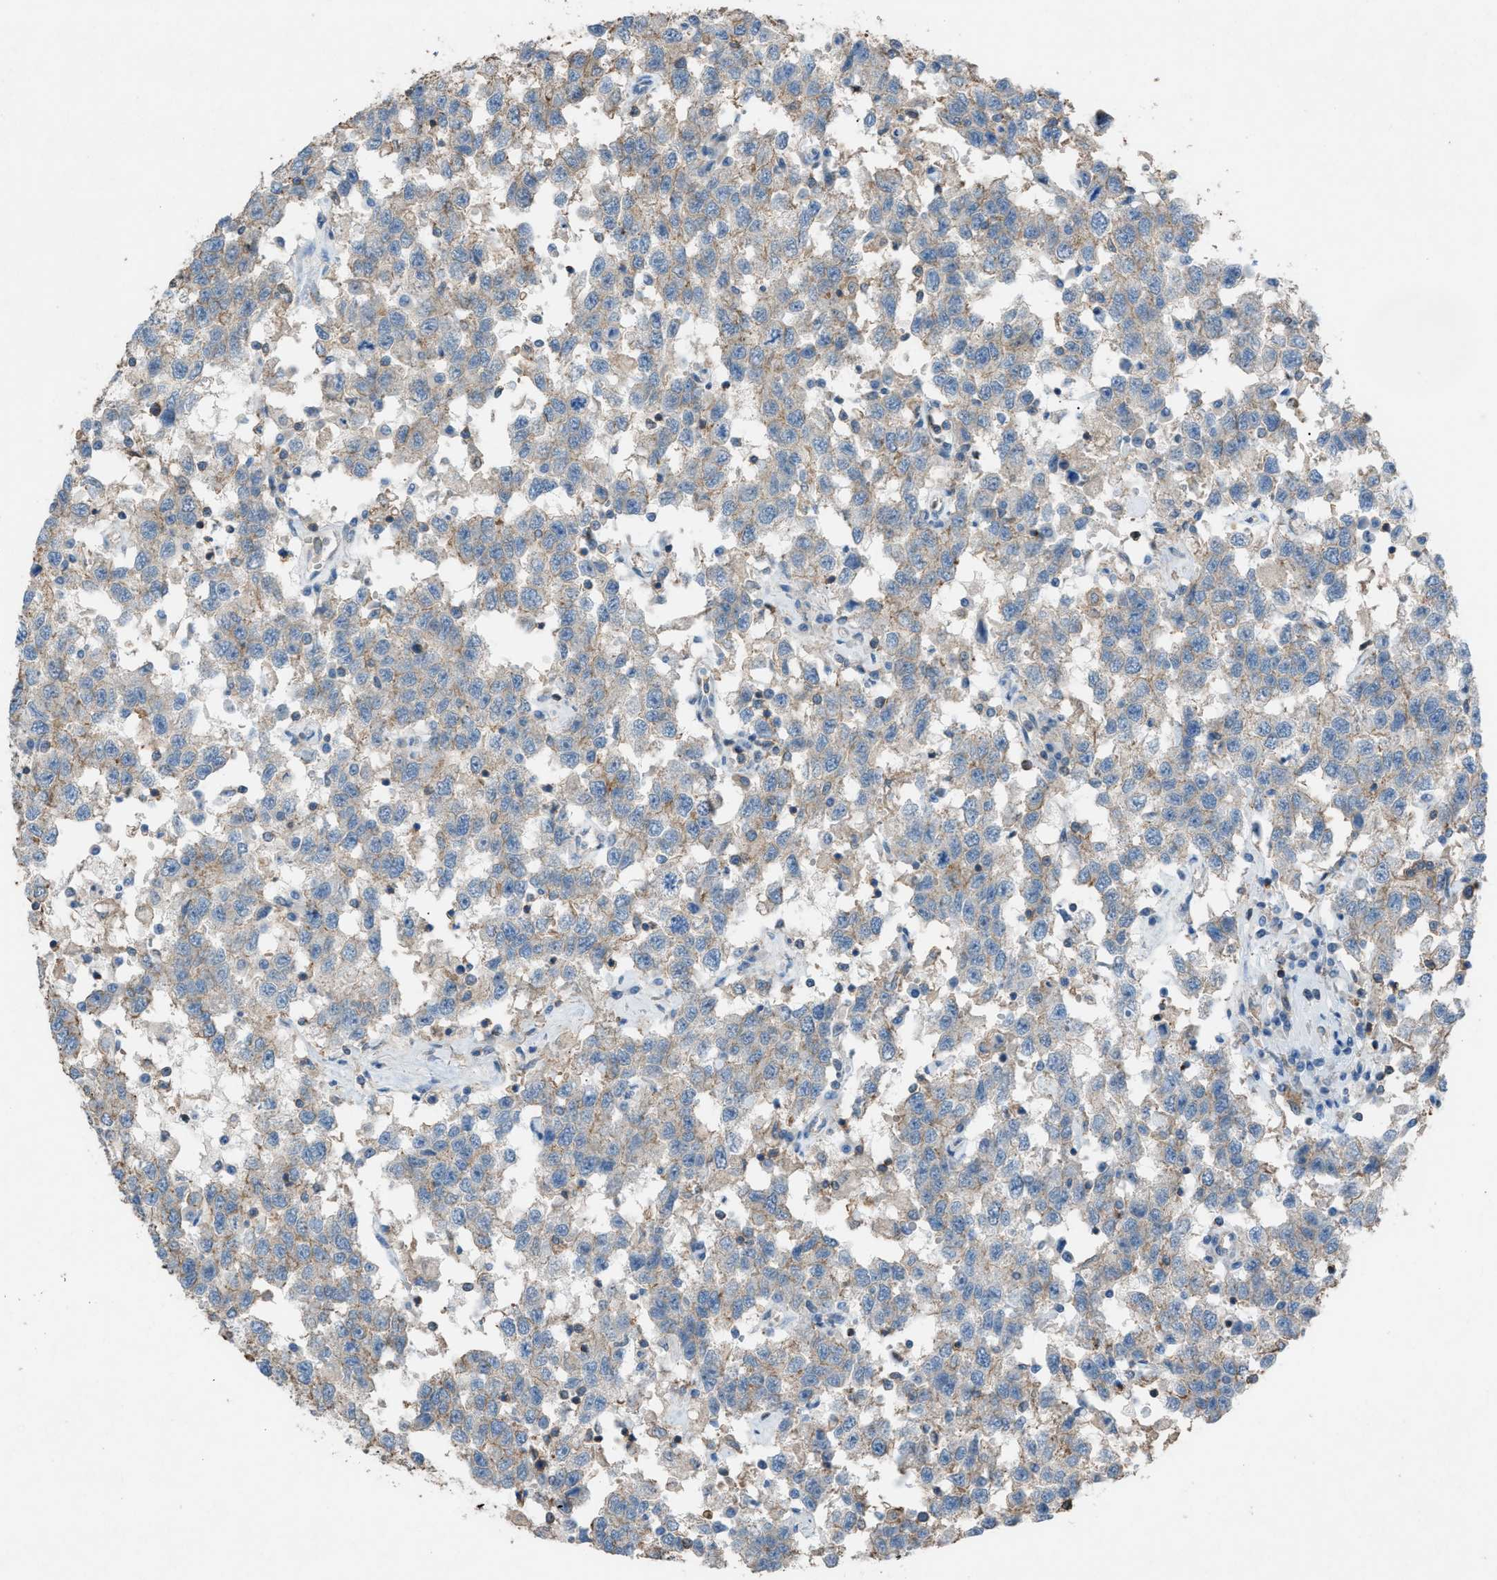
{"staining": {"intensity": "moderate", "quantity": "<25%", "location": "cytoplasmic/membranous"}, "tissue": "testis cancer", "cell_type": "Tumor cells", "image_type": "cancer", "snomed": [{"axis": "morphology", "description": "Seminoma, NOS"}, {"axis": "topography", "description": "Testis"}], "caption": "Brown immunohistochemical staining in testis cancer shows moderate cytoplasmic/membranous positivity in about <25% of tumor cells.", "gene": "NCK2", "patient": {"sex": "male", "age": 41}}